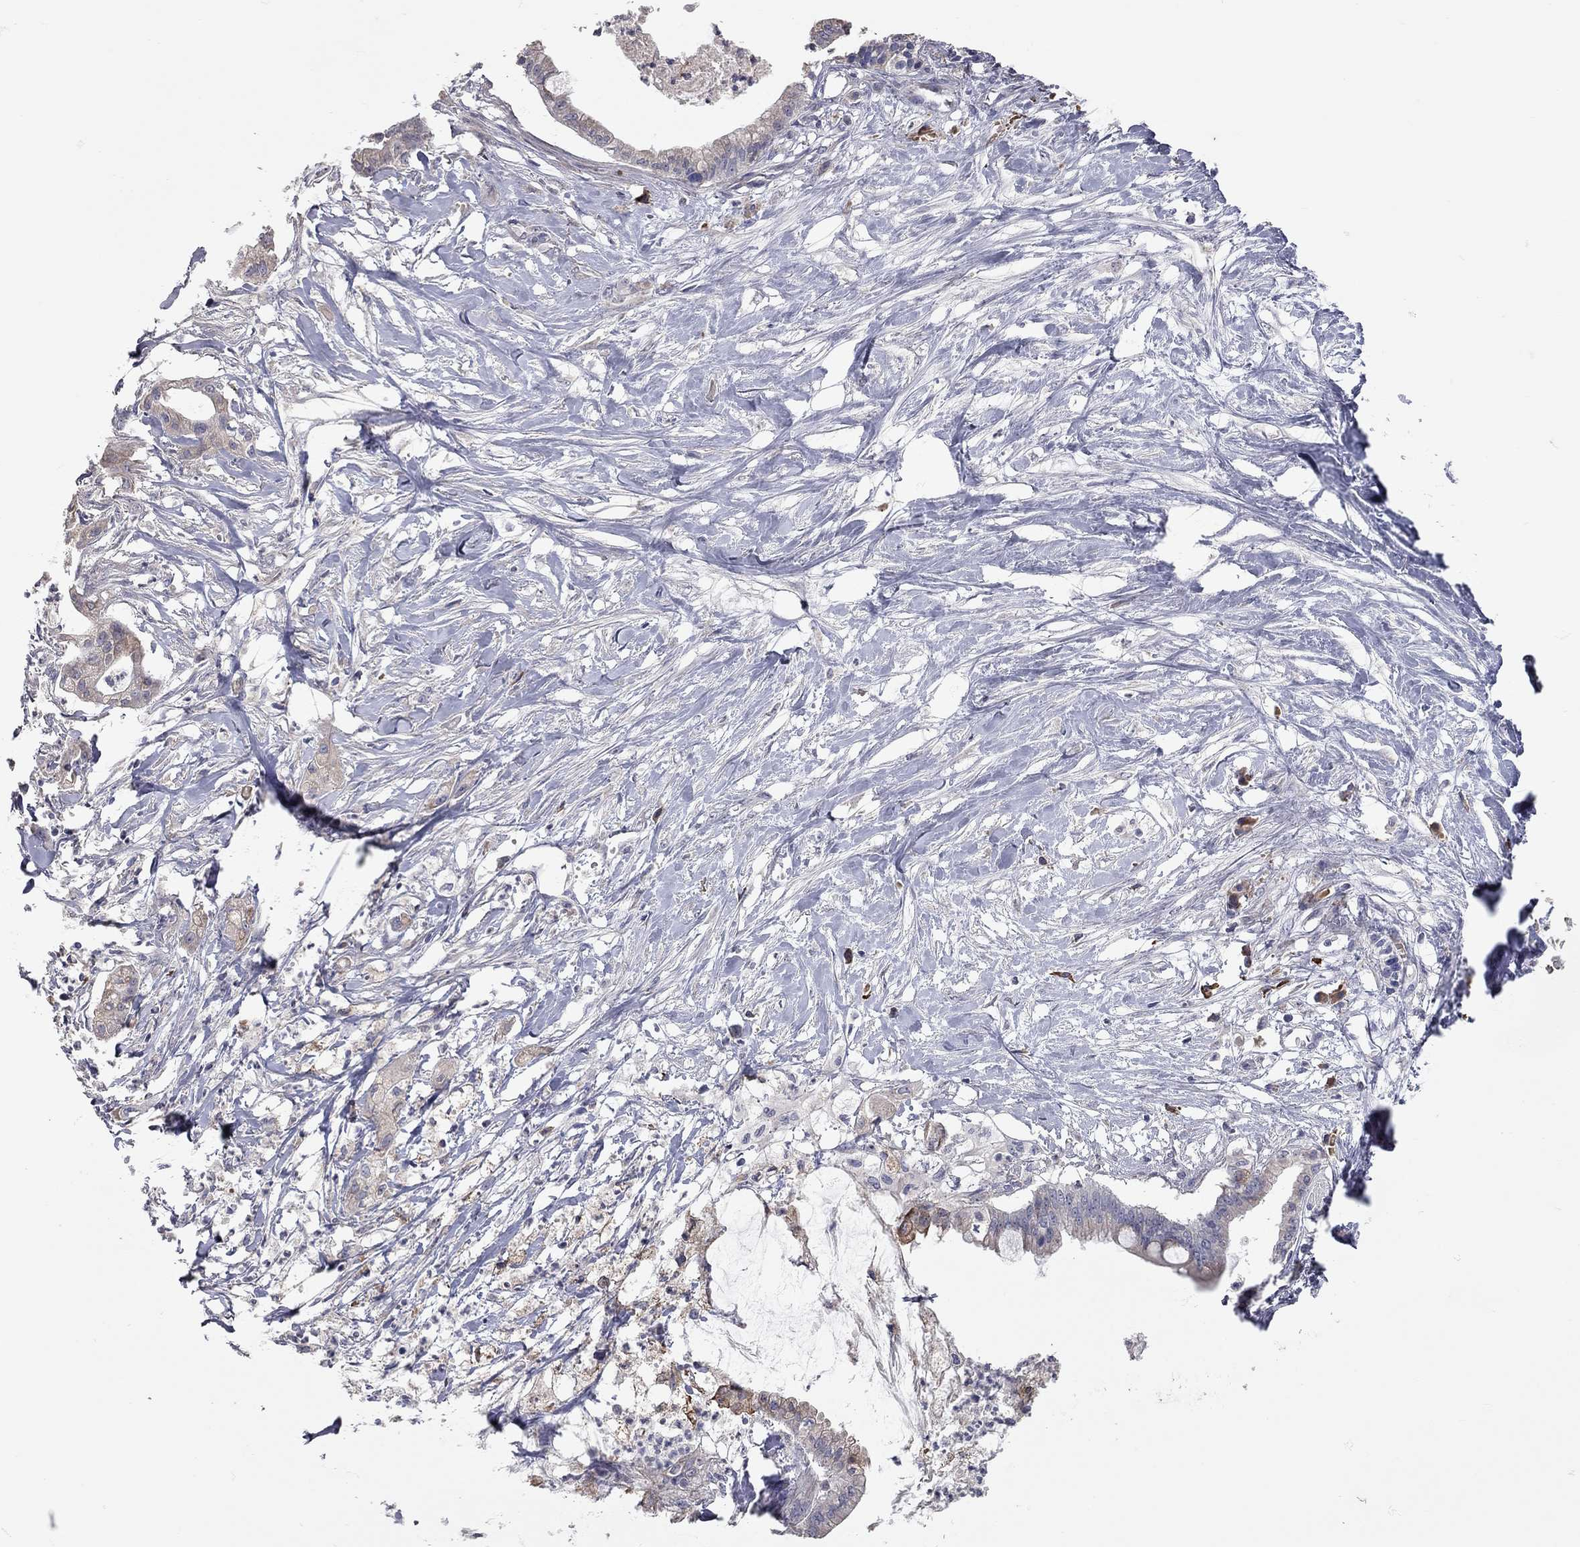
{"staining": {"intensity": "moderate", "quantity": "<25%", "location": "cytoplasmic/membranous"}, "tissue": "pancreatic cancer", "cell_type": "Tumor cells", "image_type": "cancer", "snomed": [{"axis": "morphology", "description": "Normal tissue, NOS"}, {"axis": "morphology", "description": "Adenocarcinoma, NOS"}, {"axis": "topography", "description": "Pancreas"}], "caption": "Protein staining of pancreatic cancer tissue shows moderate cytoplasmic/membranous staining in approximately <25% of tumor cells.", "gene": "XAGE2", "patient": {"sex": "female", "age": 58}}